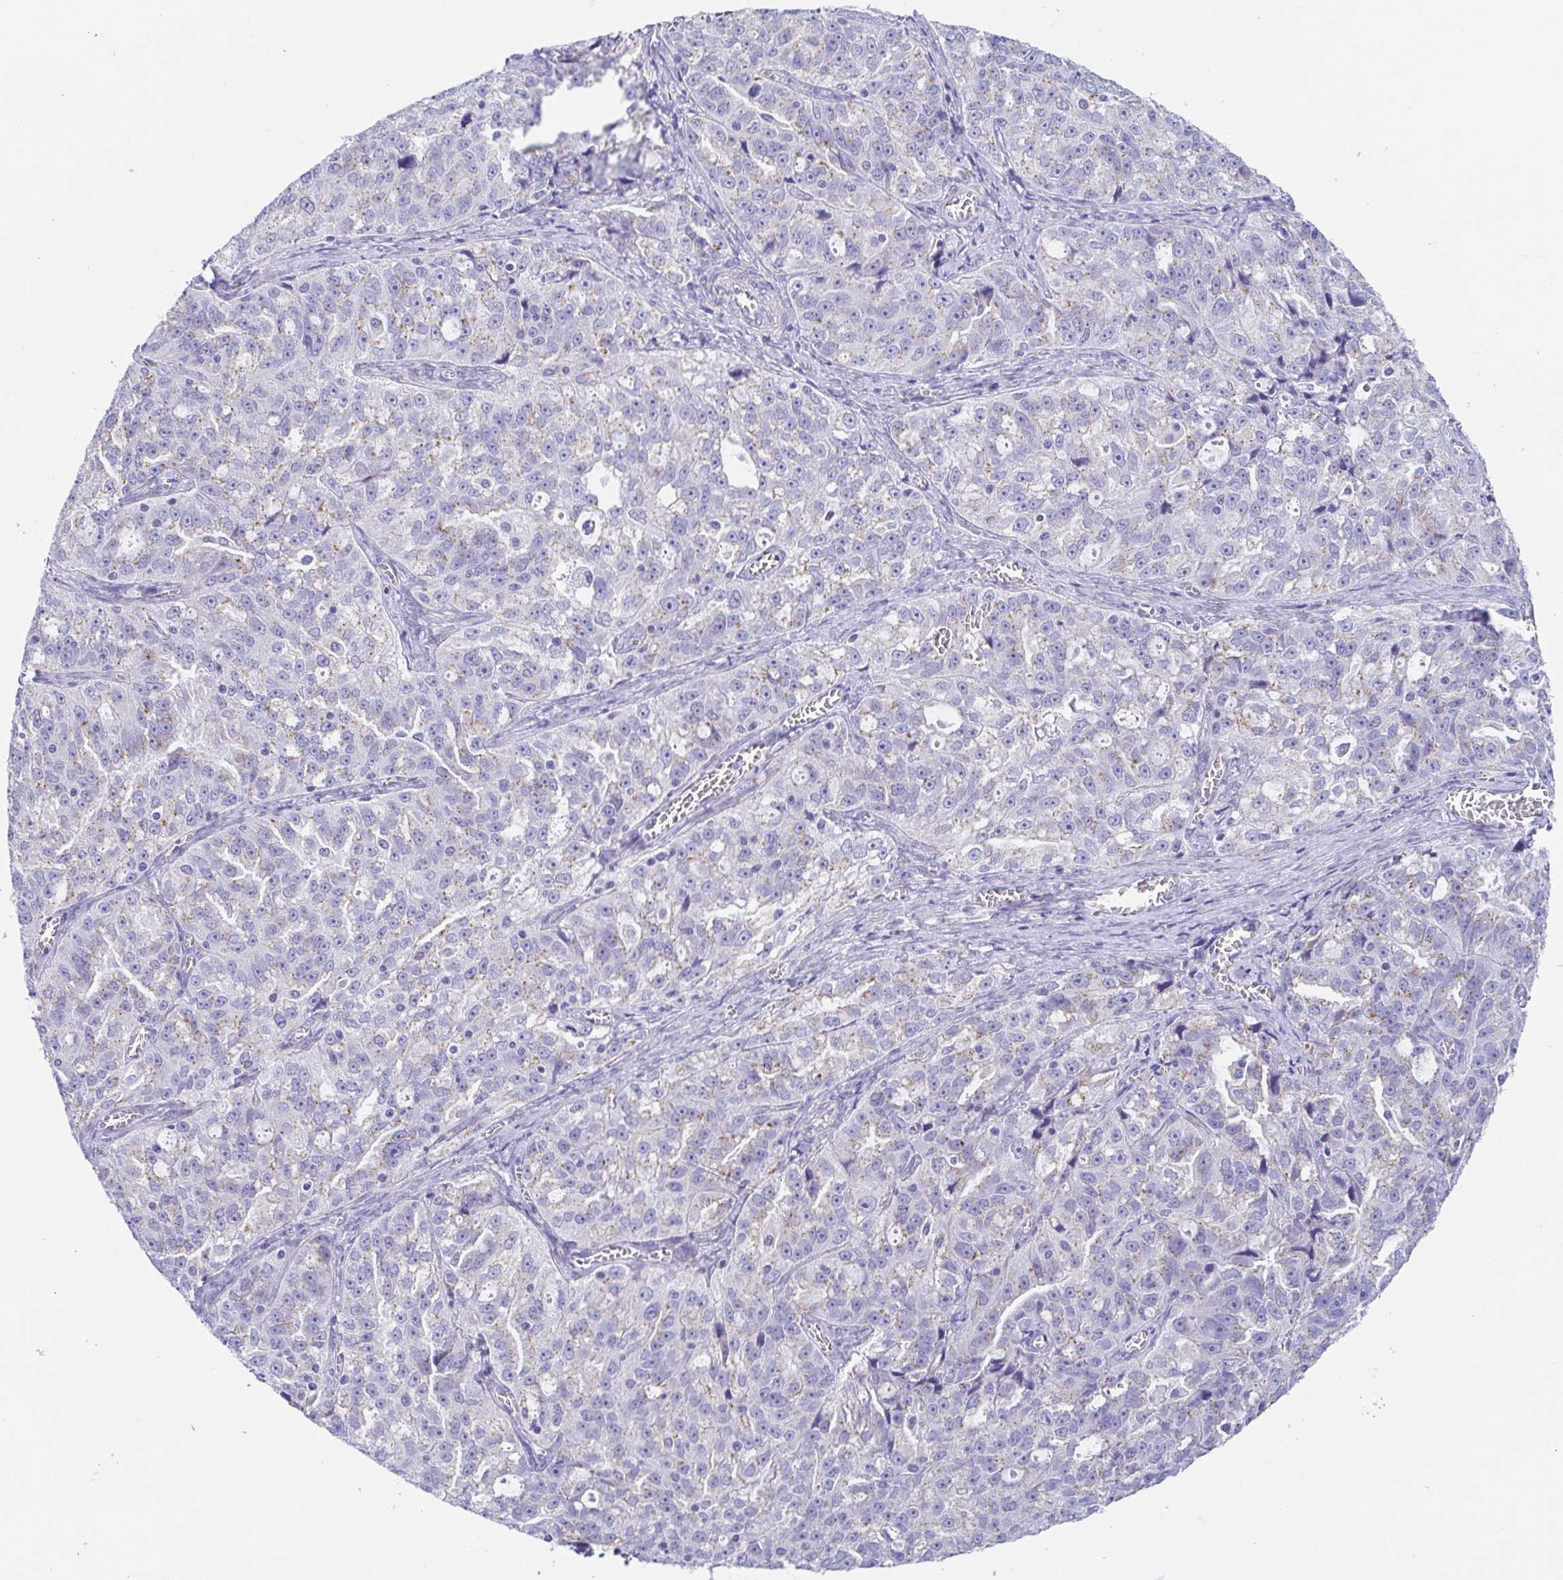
{"staining": {"intensity": "weak", "quantity": "<25%", "location": "cytoplasmic/membranous"}, "tissue": "ovarian cancer", "cell_type": "Tumor cells", "image_type": "cancer", "snomed": [{"axis": "morphology", "description": "Cystadenocarcinoma, serous, NOS"}, {"axis": "topography", "description": "Ovary"}], "caption": "This is an immunohistochemistry photomicrograph of human ovarian cancer. There is no expression in tumor cells.", "gene": "SCG3", "patient": {"sex": "female", "age": 51}}